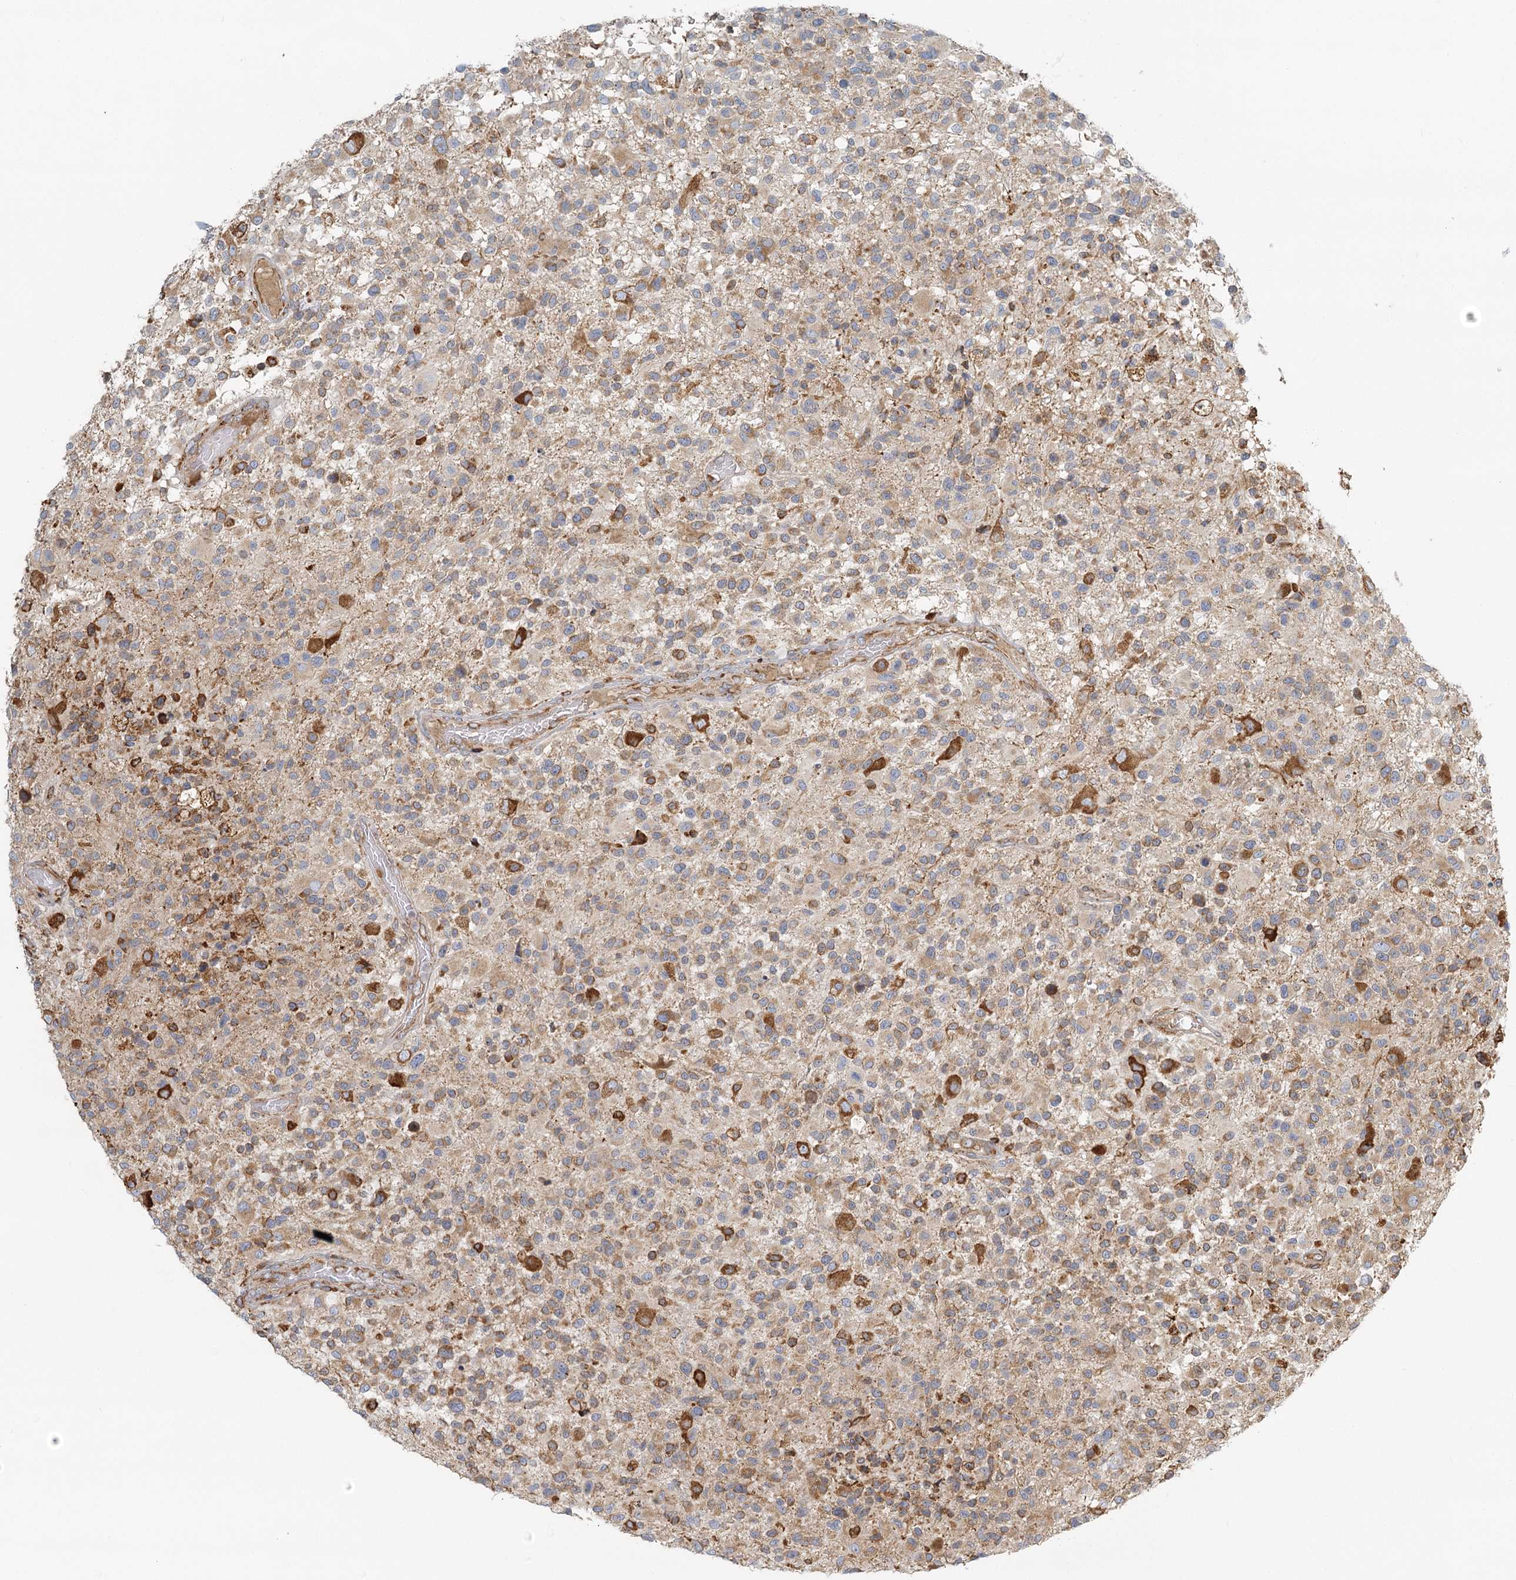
{"staining": {"intensity": "weak", "quantity": "25%-75%", "location": "cytoplasmic/membranous"}, "tissue": "glioma", "cell_type": "Tumor cells", "image_type": "cancer", "snomed": [{"axis": "morphology", "description": "Glioma, malignant, High grade"}, {"axis": "morphology", "description": "Glioblastoma, NOS"}, {"axis": "topography", "description": "Brain"}], "caption": "Weak cytoplasmic/membranous staining is seen in approximately 25%-75% of tumor cells in glioma. Nuclei are stained in blue.", "gene": "TAS1R1", "patient": {"sex": "male", "age": 60}}